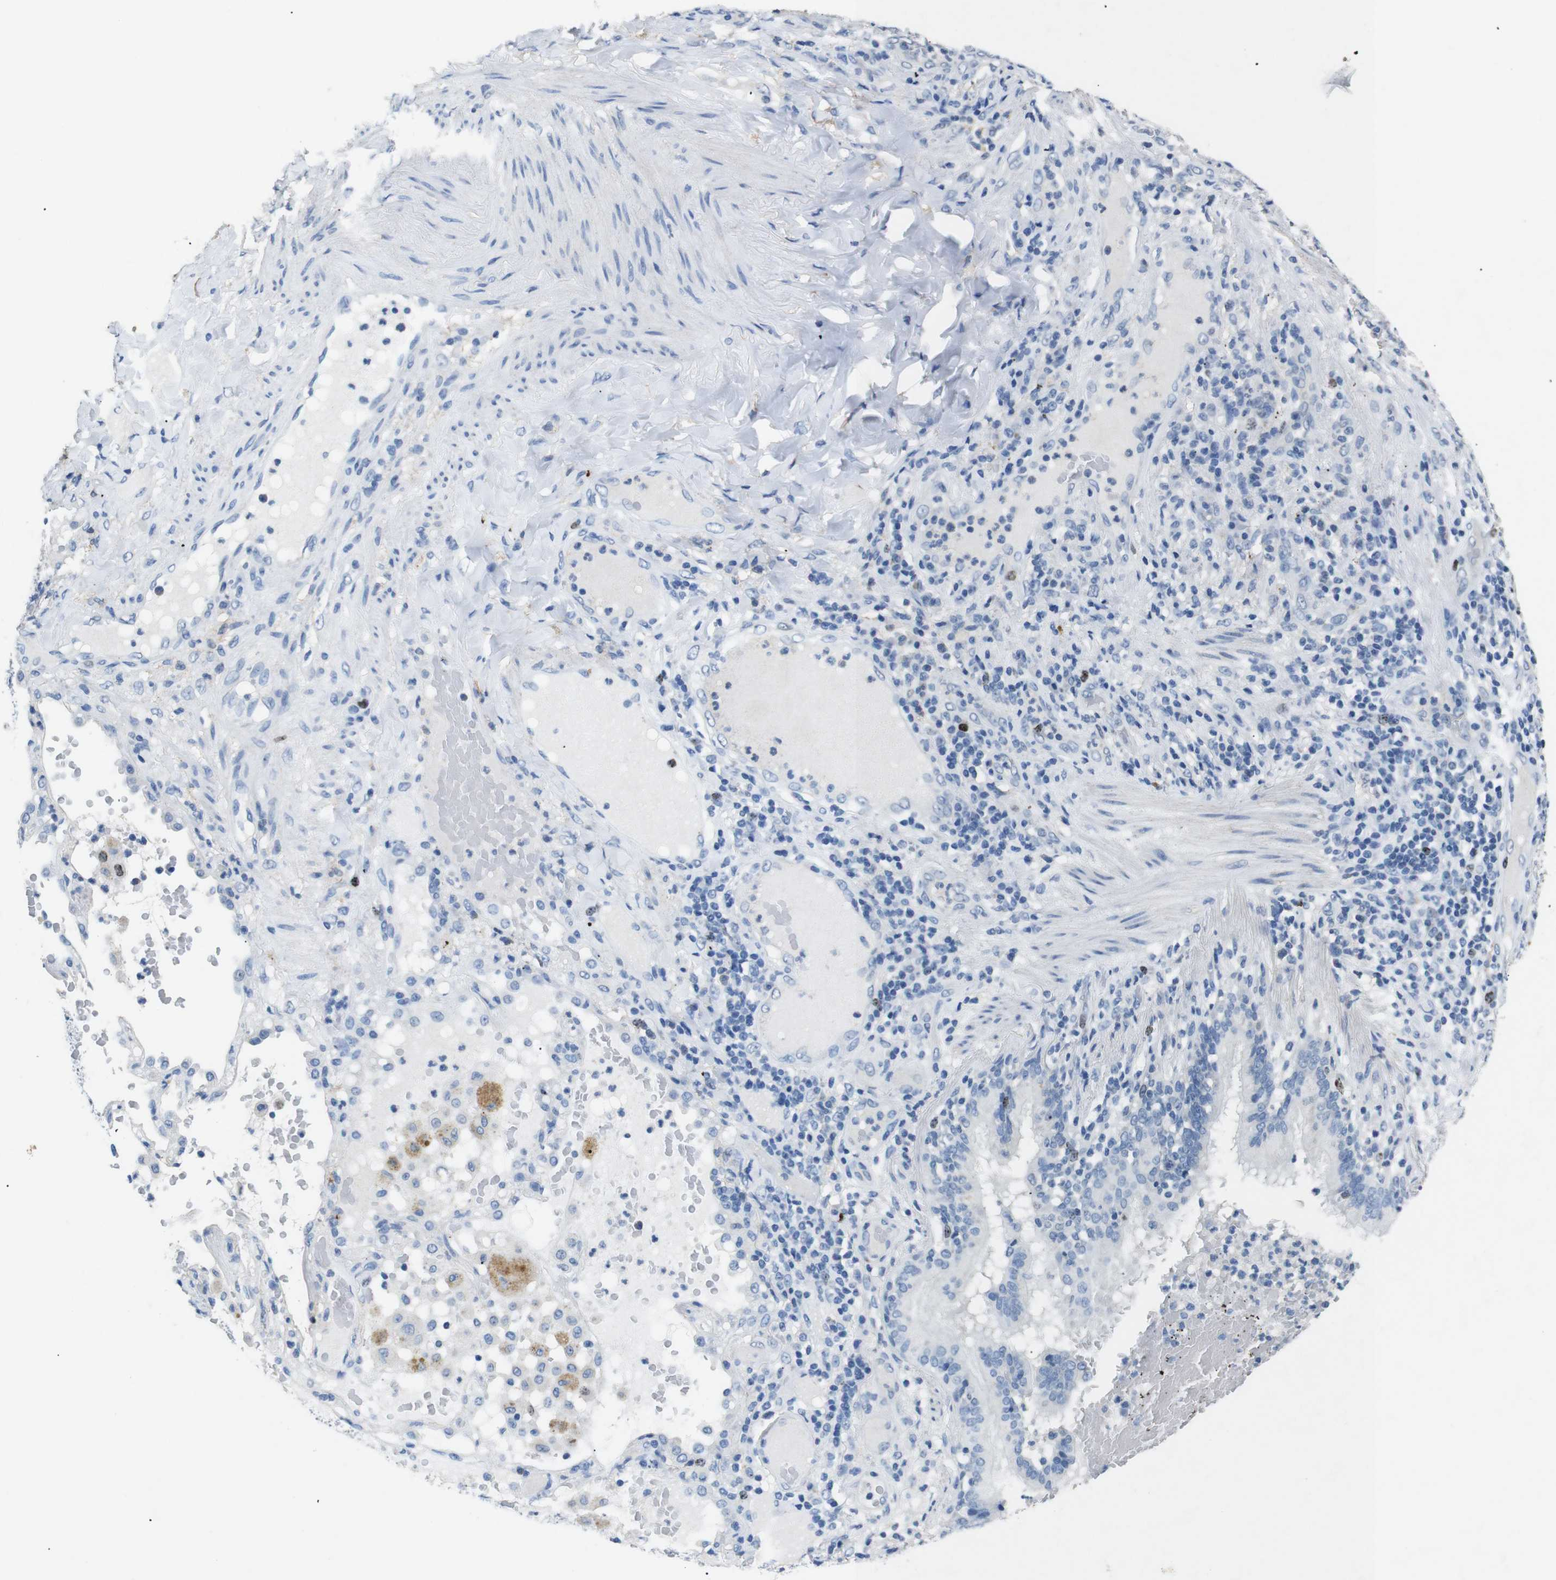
{"staining": {"intensity": "moderate", "quantity": "<25%", "location": "nuclear"}, "tissue": "lung cancer", "cell_type": "Tumor cells", "image_type": "cancer", "snomed": [{"axis": "morphology", "description": "Squamous cell carcinoma, NOS"}, {"axis": "topography", "description": "Lung"}], "caption": "Moderate nuclear expression is present in about <25% of tumor cells in lung cancer.", "gene": "INCENP", "patient": {"sex": "male", "age": 57}}